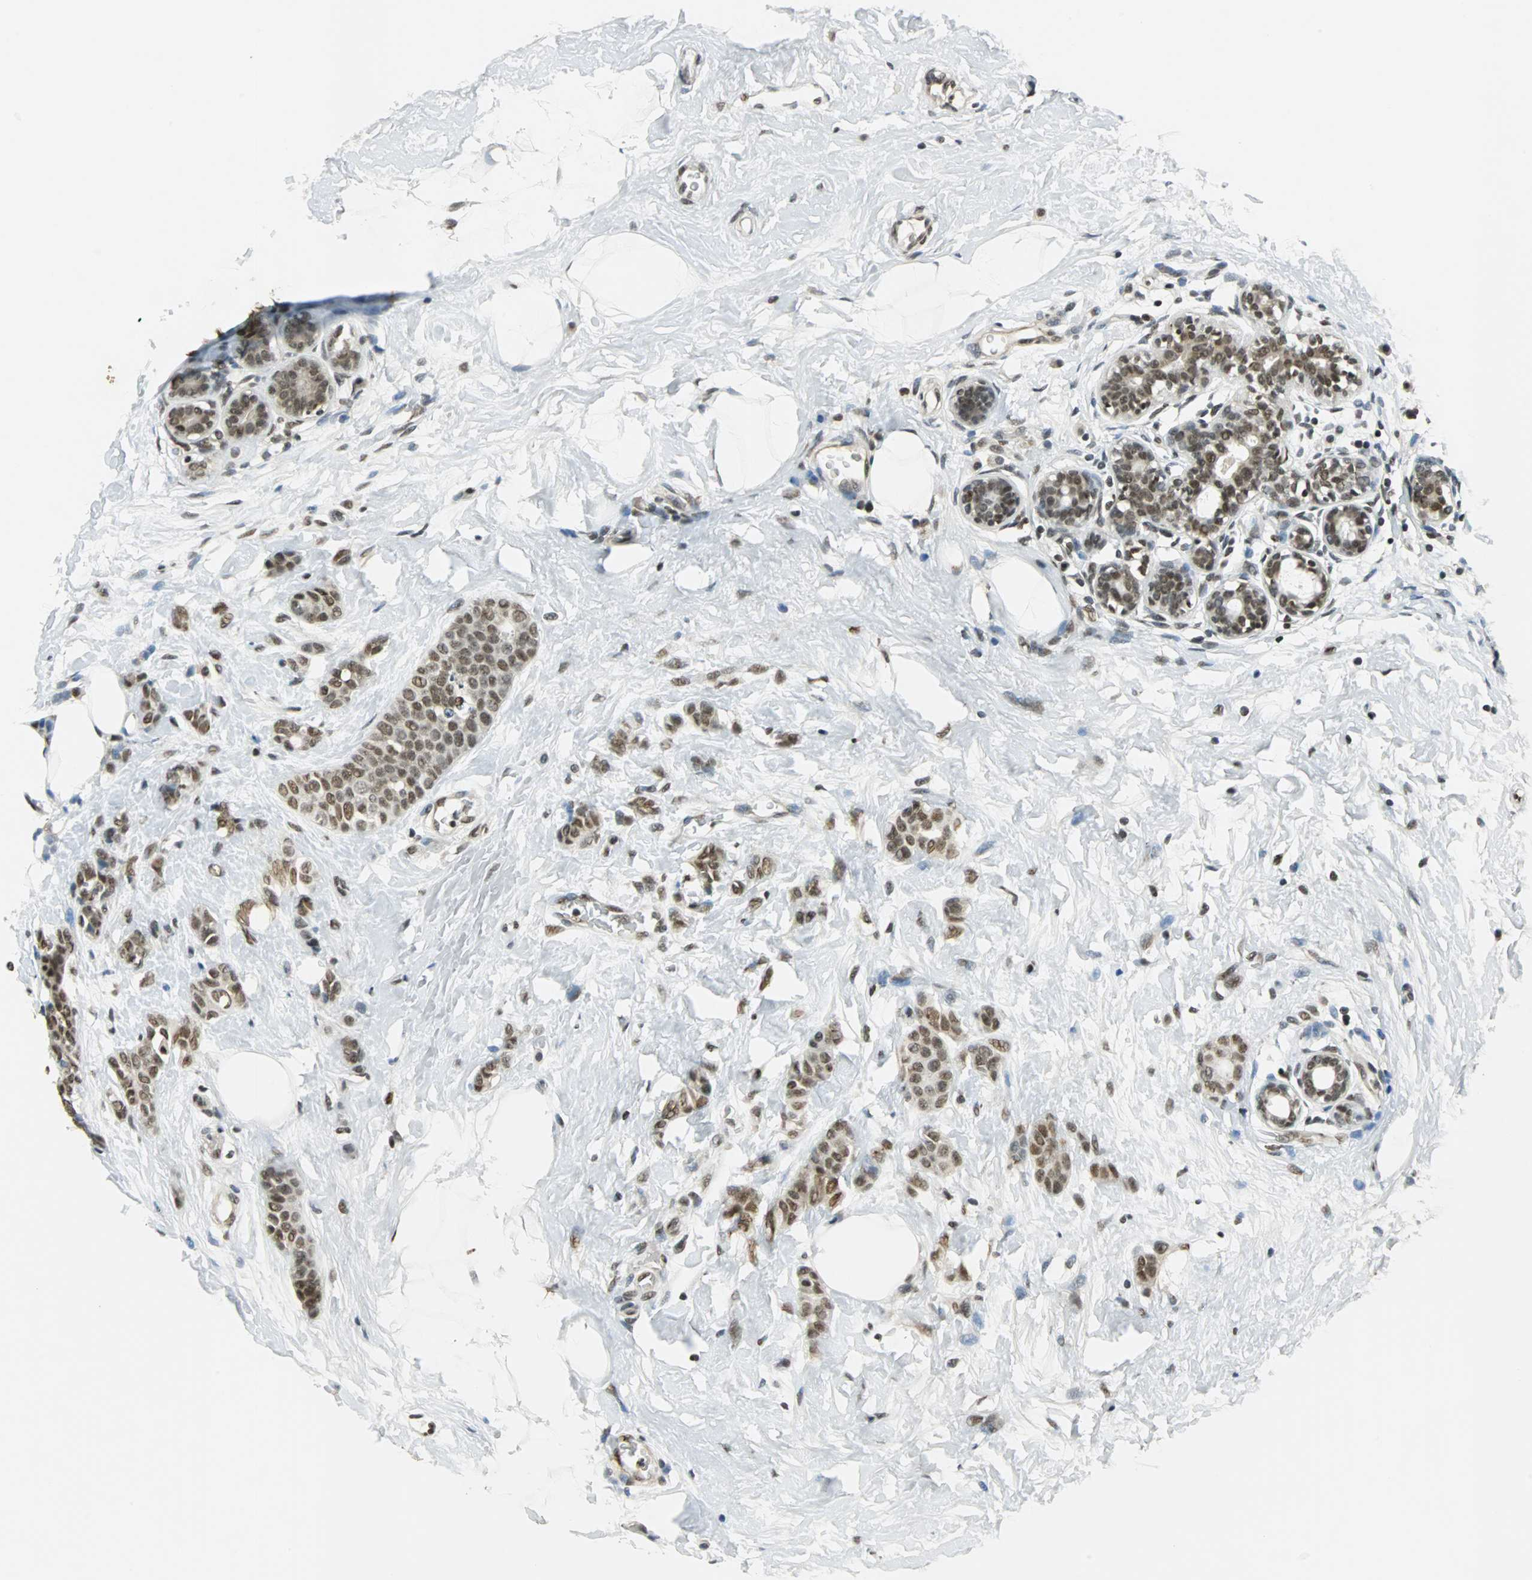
{"staining": {"intensity": "moderate", "quantity": ">75%", "location": "nuclear"}, "tissue": "breast cancer", "cell_type": "Tumor cells", "image_type": "cancer", "snomed": [{"axis": "morphology", "description": "Lobular carcinoma, in situ"}, {"axis": "morphology", "description": "Lobular carcinoma"}, {"axis": "topography", "description": "Breast"}], "caption": "Immunohistochemistry photomicrograph of breast cancer stained for a protein (brown), which shows medium levels of moderate nuclear staining in about >75% of tumor cells.", "gene": "RBM14", "patient": {"sex": "female", "age": 41}}